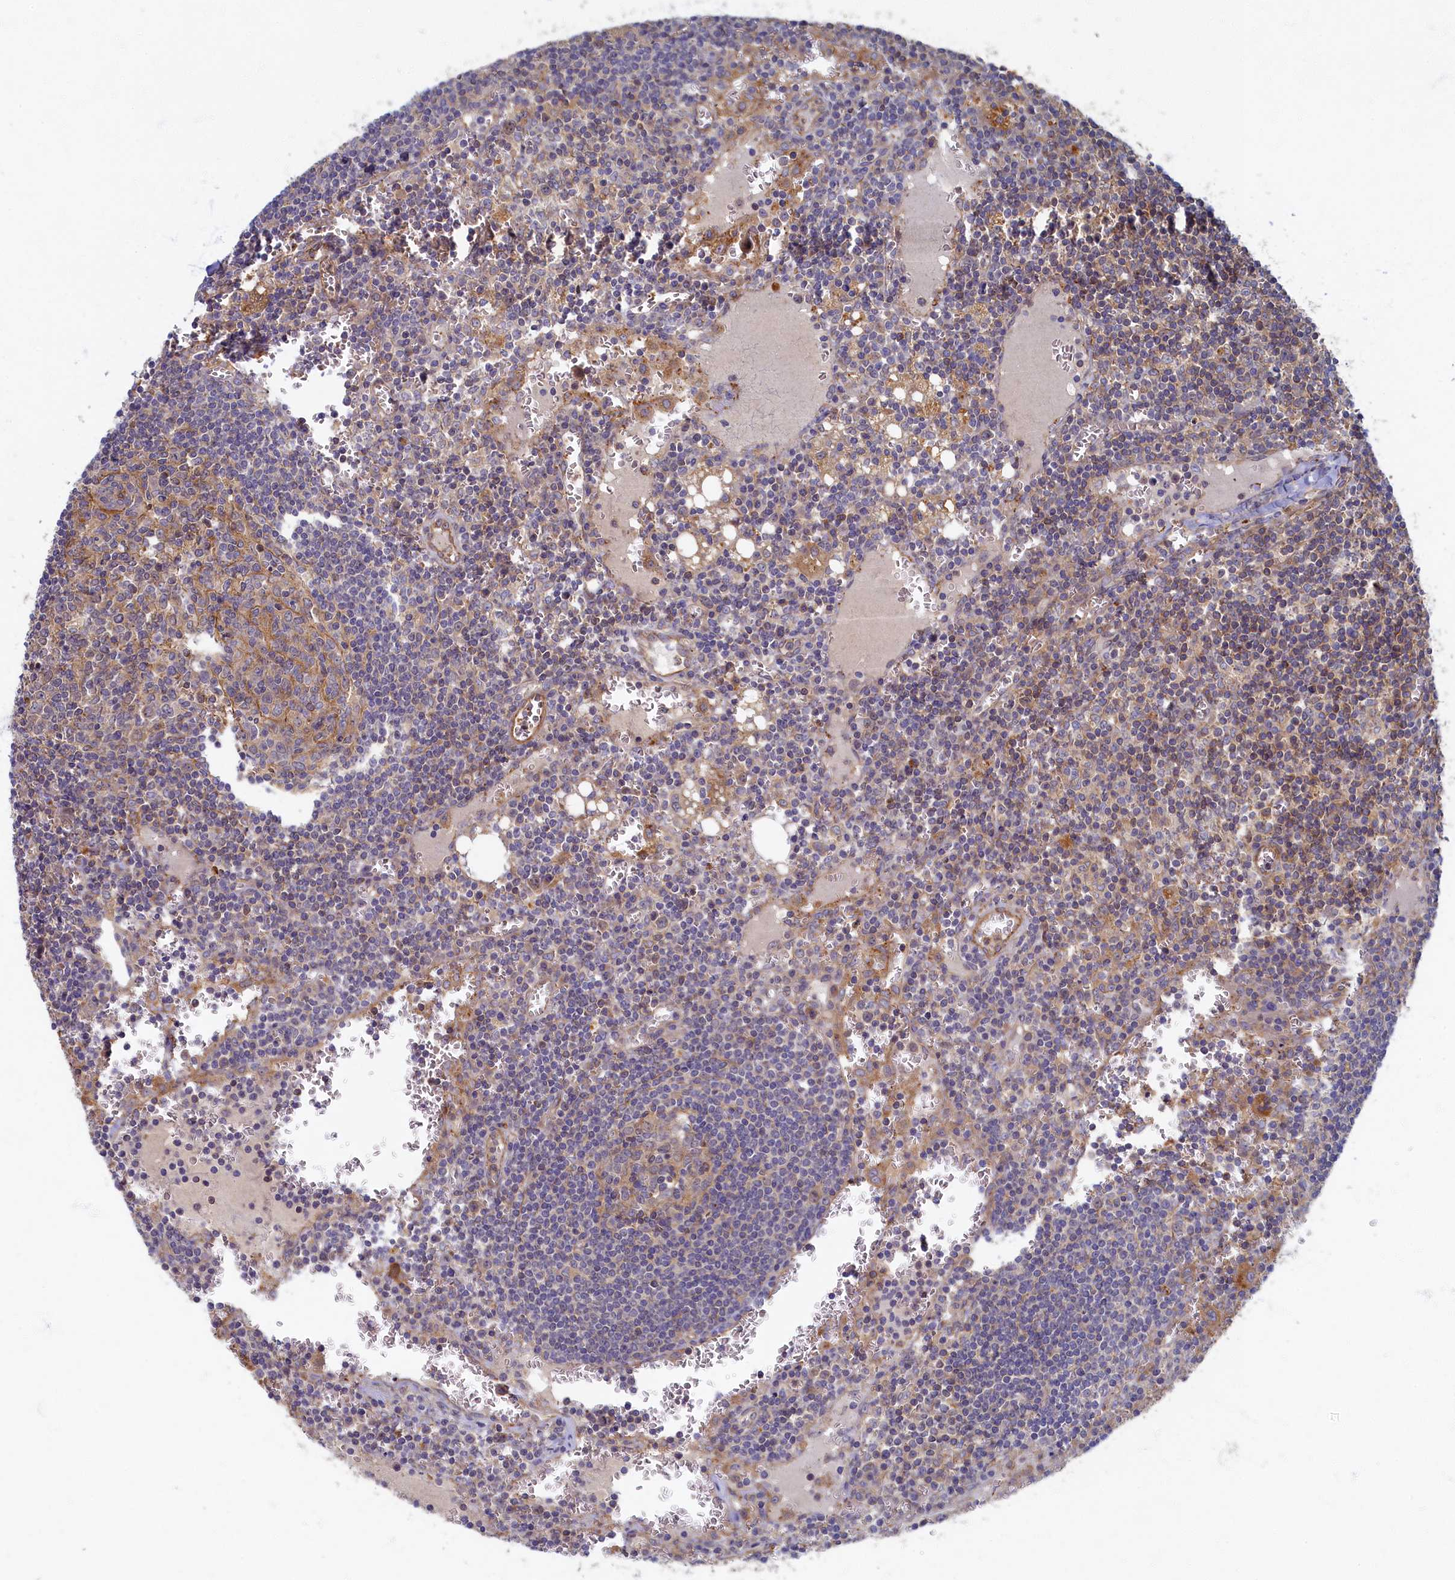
{"staining": {"intensity": "weak", "quantity": "25%-75%", "location": "cytoplasmic/membranous"}, "tissue": "lymph node", "cell_type": "Germinal center cells", "image_type": "normal", "snomed": [{"axis": "morphology", "description": "Normal tissue, NOS"}, {"axis": "topography", "description": "Lymph node"}], "caption": "This image exhibits immunohistochemistry (IHC) staining of normal lymph node, with low weak cytoplasmic/membranous positivity in approximately 25%-75% of germinal center cells.", "gene": "PSMG2", "patient": {"sex": "female", "age": 73}}